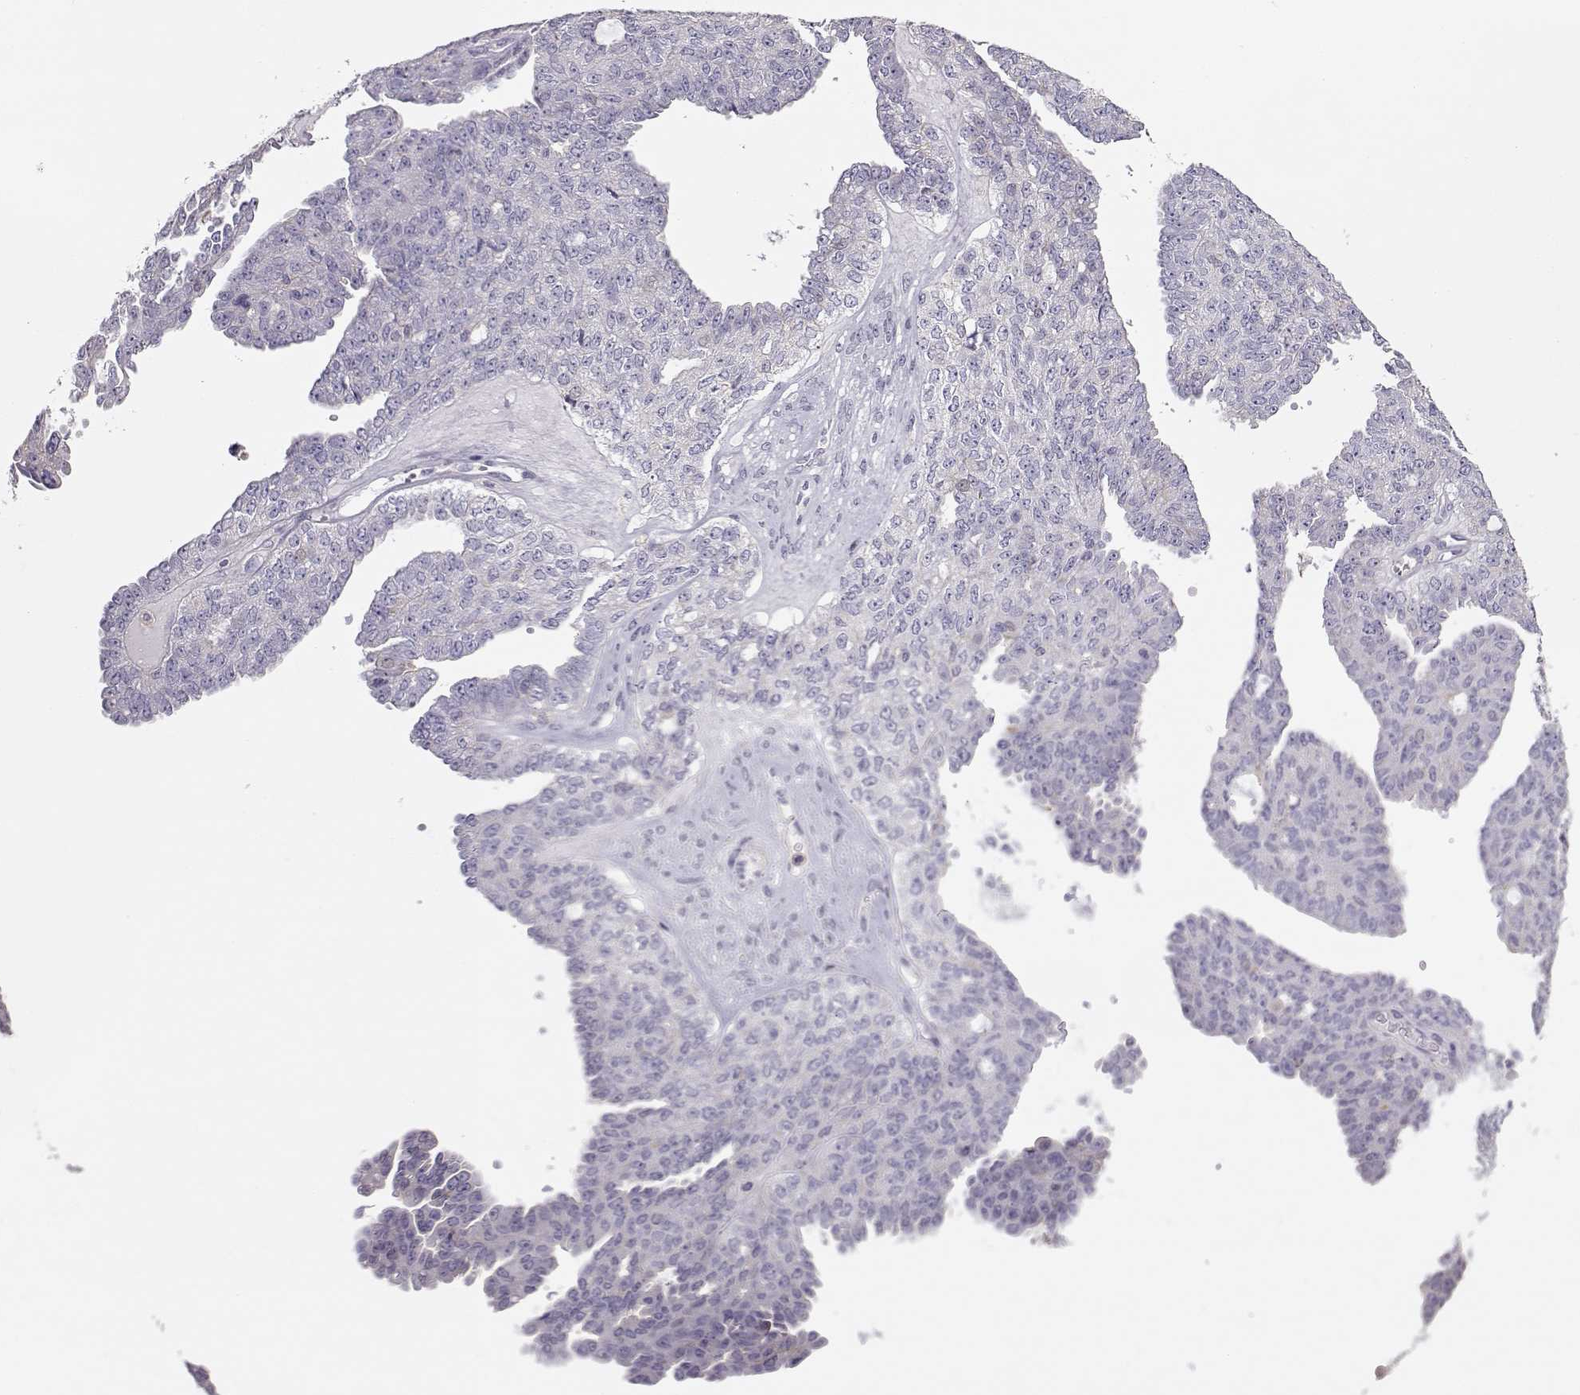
{"staining": {"intensity": "negative", "quantity": "none", "location": "none"}, "tissue": "ovarian cancer", "cell_type": "Tumor cells", "image_type": "cancer", "snomed": [{"axis": "morphology", "description": "Cystadenocarcinoma, serous, NOS"}, {"axis": "topography", "description": "Ovary"}], "caption": "Ovarian cancer (serous cystadenocarcinoma) was stained to show a protein in brown. There is no significant positivity in tumor cells.", "gene": "DAPL1", "patient": {"sex": "female", "age": 71}}